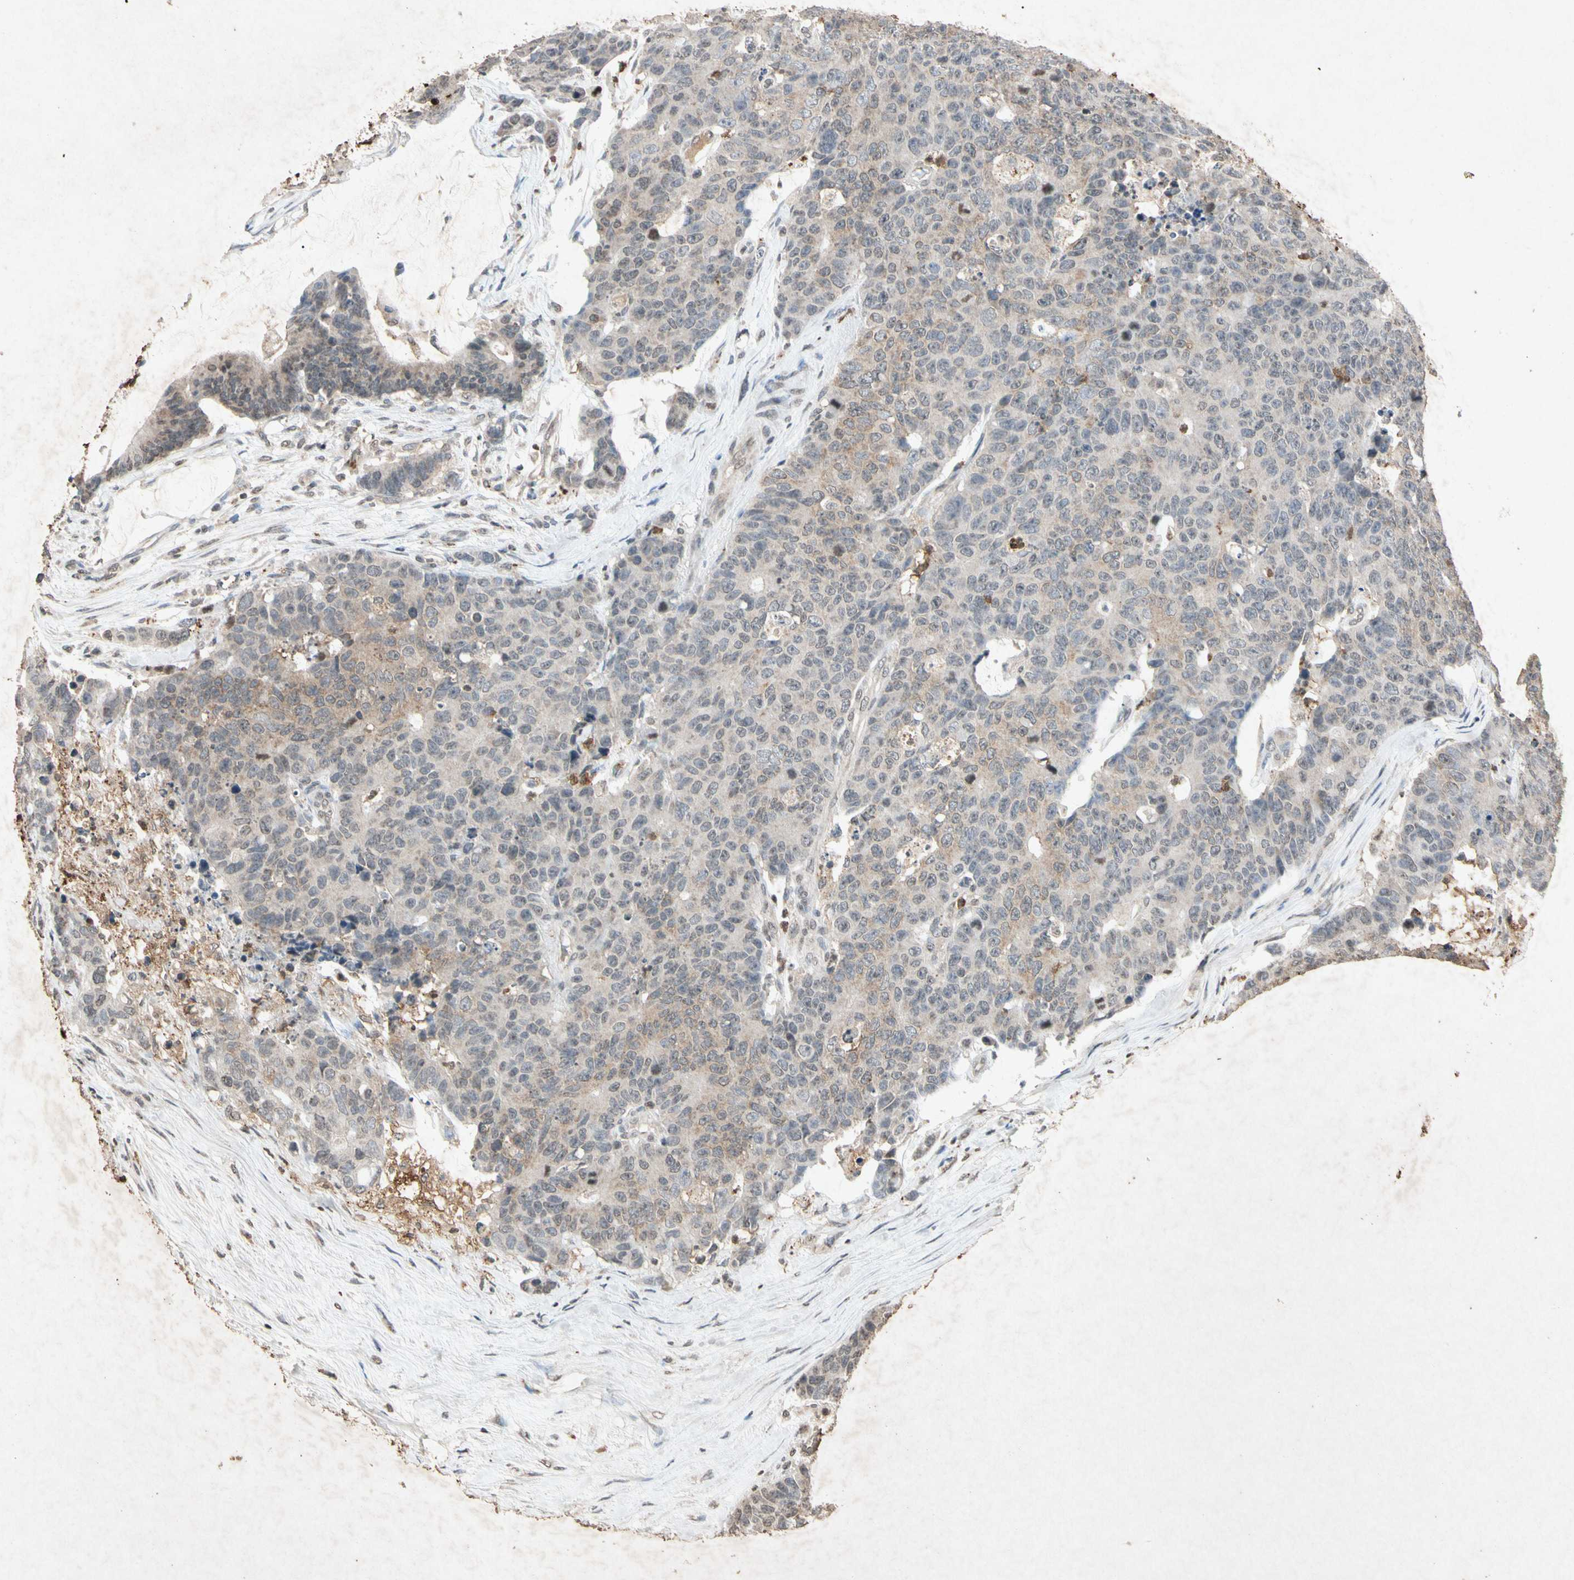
{"staining": {"intensity": "weak", "quantity": "25%-75%", "location": "cytoplasmic/membranous"}, "tissue": "colorectal cancer", "cell_type": "Tumor cells", "image_type": "cancer", "snomed": [{"axis": "morphology", "description": "Adenocarcinoma, NOS"}, {"axis": "topography", "description": "Colon"}], "caption": "Colorectal adenocarcinoma stained with a brown dye exhibits weak cytoplasmic/membranous positive expression in about 25%-75% of tumor cells.", "gene": "MSRB1", "patient": {"sex": "female", "age": 86}}